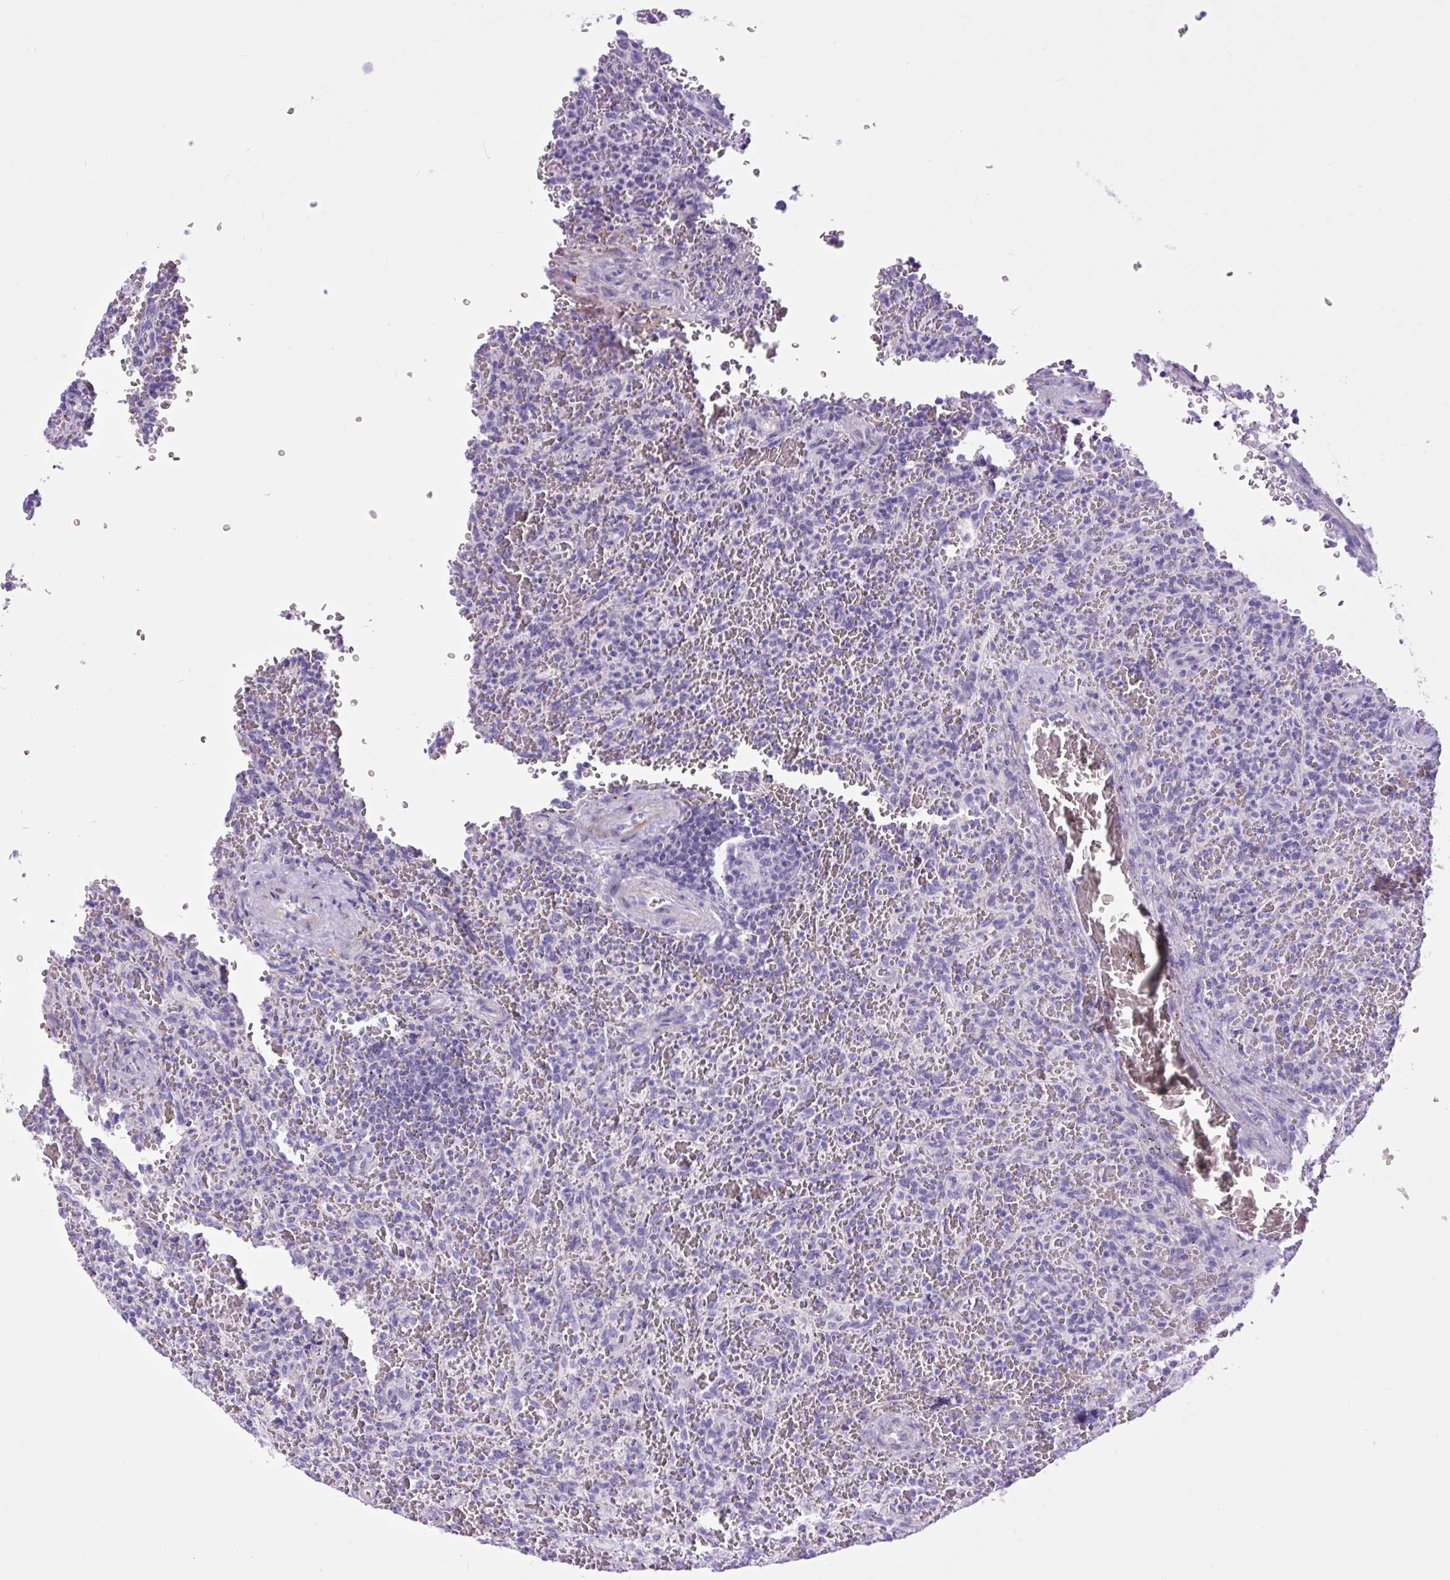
{"staining": {"intensity": "negative", "quantity": "none", "location": "none"}, "tissue": "lymphoma", "cell_type": "Tumor cells", "image_type": "cancer", "snomed": [{"axis": "morphology", "description": "Malignant lymphoma, non-Hodgkin's type, Low grade"}, {"axis": "topography", "description": "Spleen"}], "caption": "Protein analysis of lymphoma shows no significant positivity in tumor cells. (Brightfield microscopy of DAB IHC at high magnification).", "gene": "DPP6", "patient": {"sex": "female", "age": 64}}